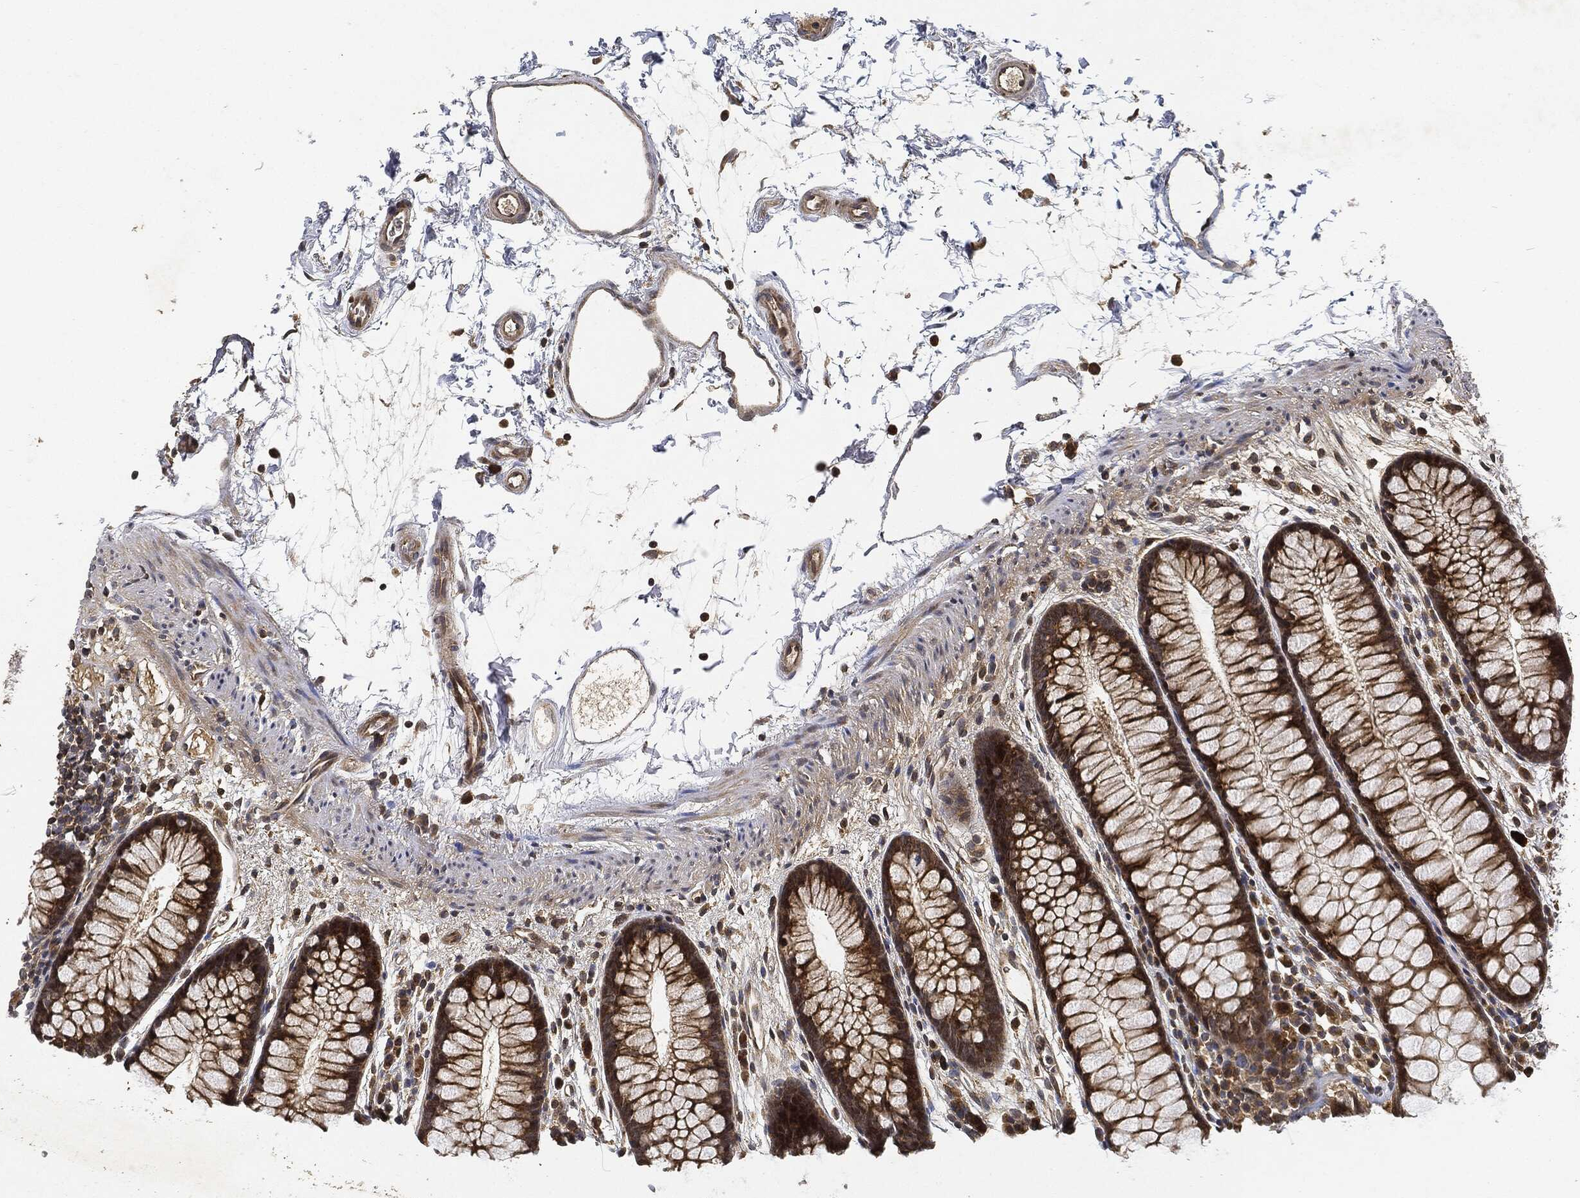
{"staining": {"intensity": "negative", "quantity": "none", "location": "none"}, "tissue": "colon", "cell_type": "Endothelial cells", "image_type": "normal", "snomed": [{"axis": "morphology", "description": "Normal tissue, NOS"}, {"axis": "topography", "description": "Colon"}], "caption": "This is an immunohistochemistry (IHC) photomicrograph of benign colon. There is no staining in endothelial cells.", "gene": "MLST8", "patient": {"sex": "male", "age": 76}}